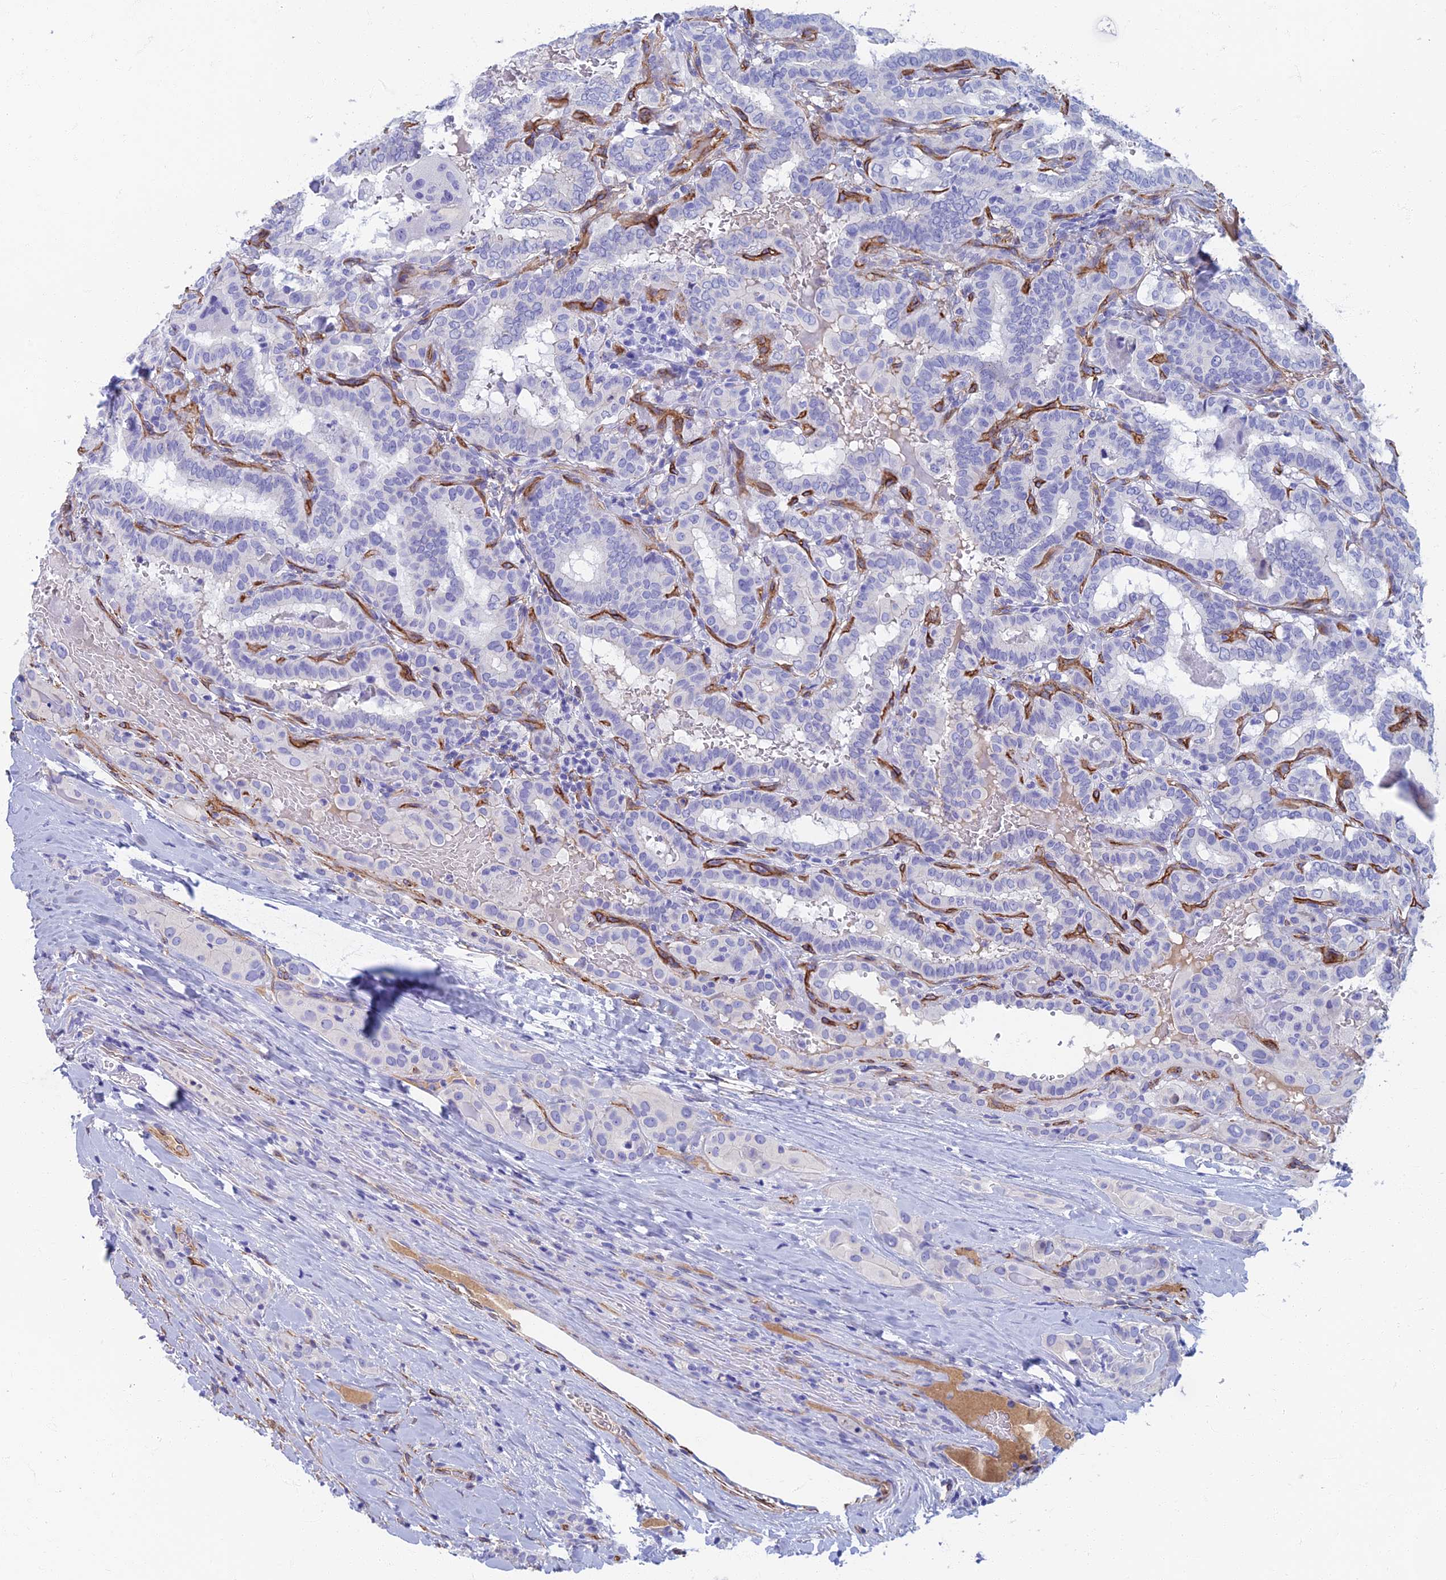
{"staining": {"intensity": "negative", "quantity": "none", "location": "none"}, "tissue": "thyroid cancer", "cell_type": "Tumor cells", "image_type": "cancer", "snomed": [{"axis": "morphology", "description": "Papillary adenocarcinoma, NOS"}, {"axis": "topography", "description": "Thyroid gland"}], "caption": "Immunohistochemistry (IHC) micrograph of thyroid cancer stained for a protein (brown), which shows no expression in tumor cells. Brightfield microscopy of immunohistochemistry (IHC) stained with DAB (brown) and hematoxylin (blue), captured at high magnification.", "gene": "ETFRF1", "patient": {"sex": "female", "age": 72}}